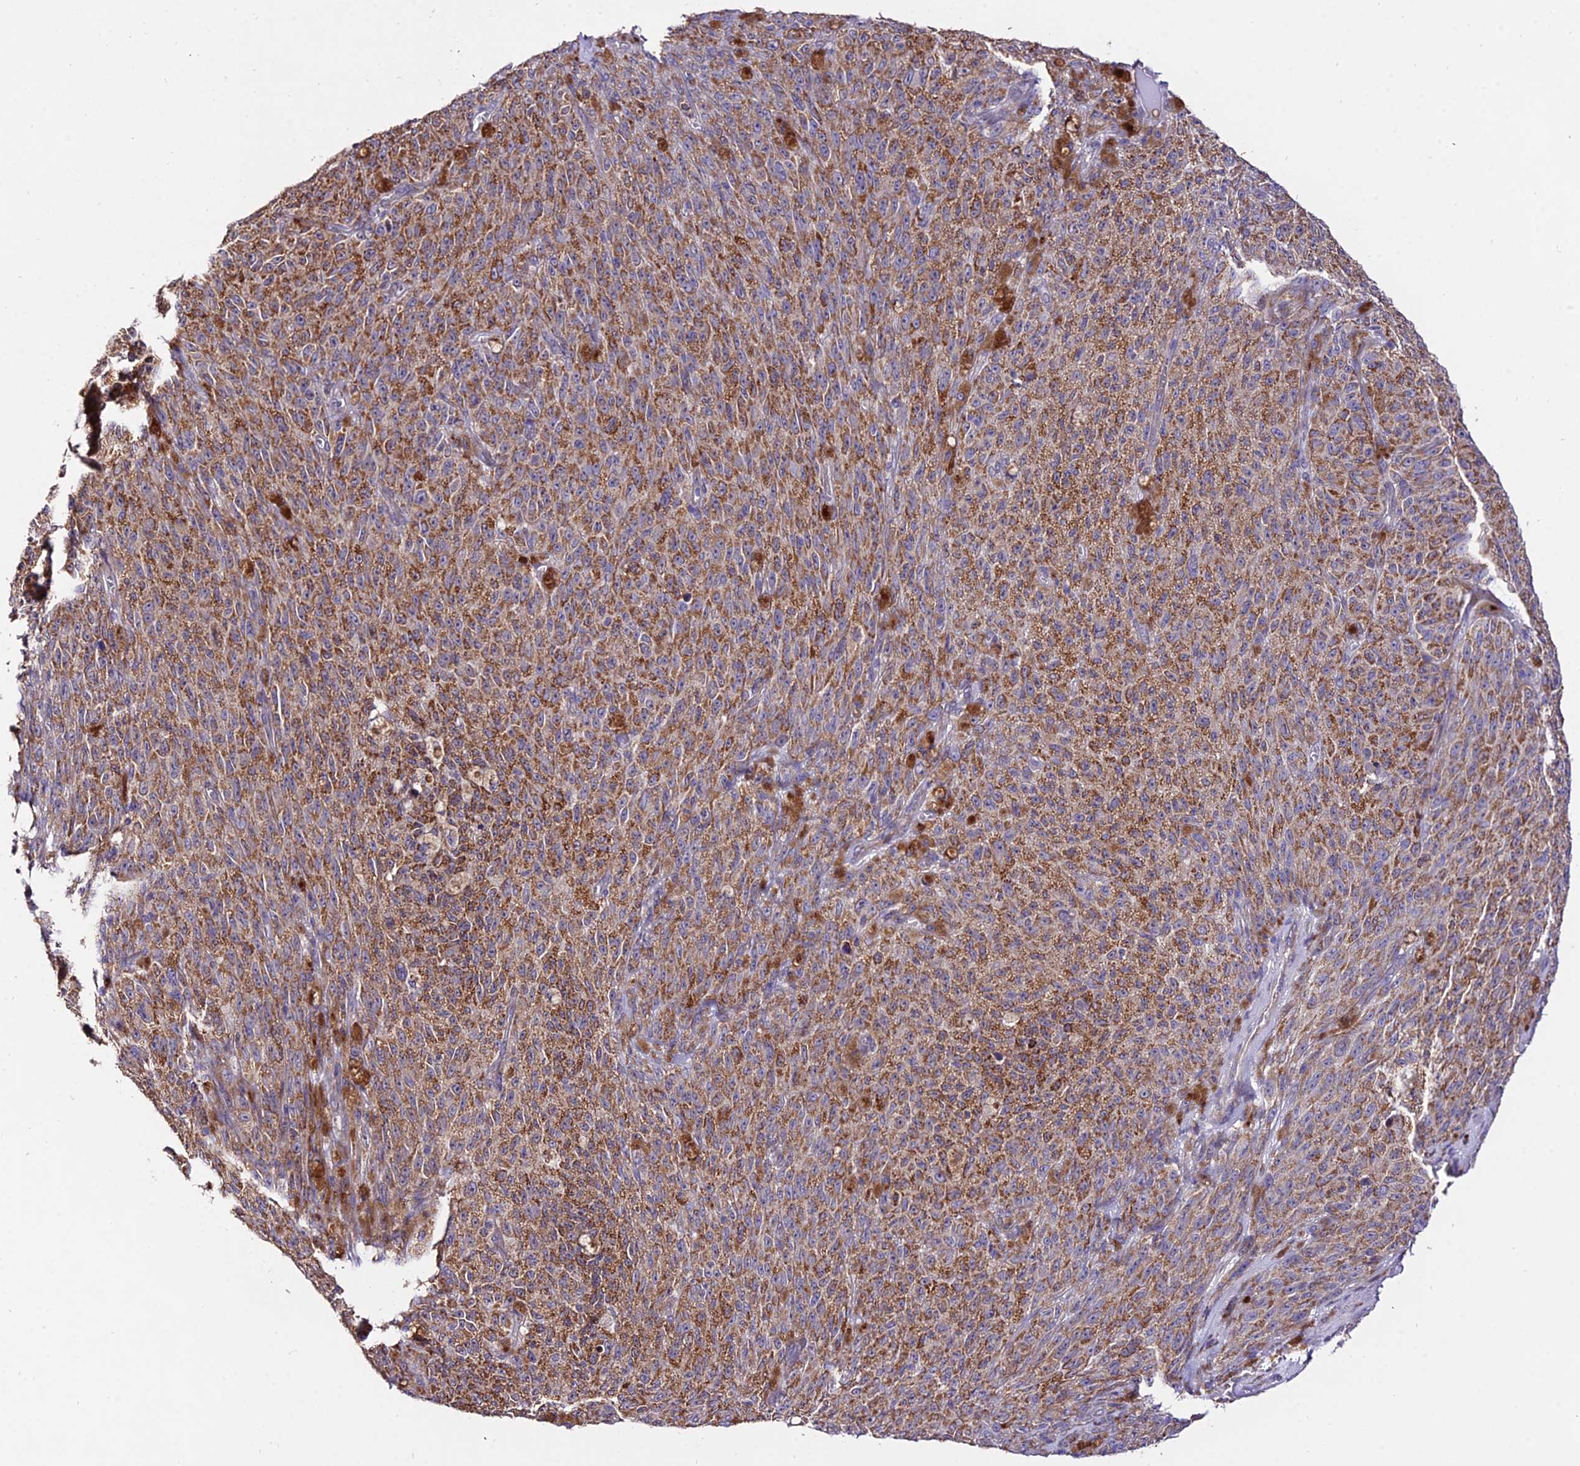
{"staining": {"intensity": "moderate", "quantity": "25%-75%", "location": "cytoplasmic/membranous"}, "tissue": "melanoma", "cell_type": "Tumor cells", "image_type": "cancer", "snomed": [{"axis": "morphology", "description": "Malignant melanoma, NOS"}, {"axis": "topography", "description": "Skin"}], "caption": "Immunohistochemistry (IHC) (DAB (3,3'-diaminobenzidine)) staining of human melanoma reveals moderate cytoplasmic/membranous protein staining in approximately 25%-75% of tumor cells. The staining was performed using DAB, with brown indicating positive protein expression. Nuclei are stained blue with hematoxylin.", "gene": "WDR5B", "patient": {"sex": "female", "age": 82}}